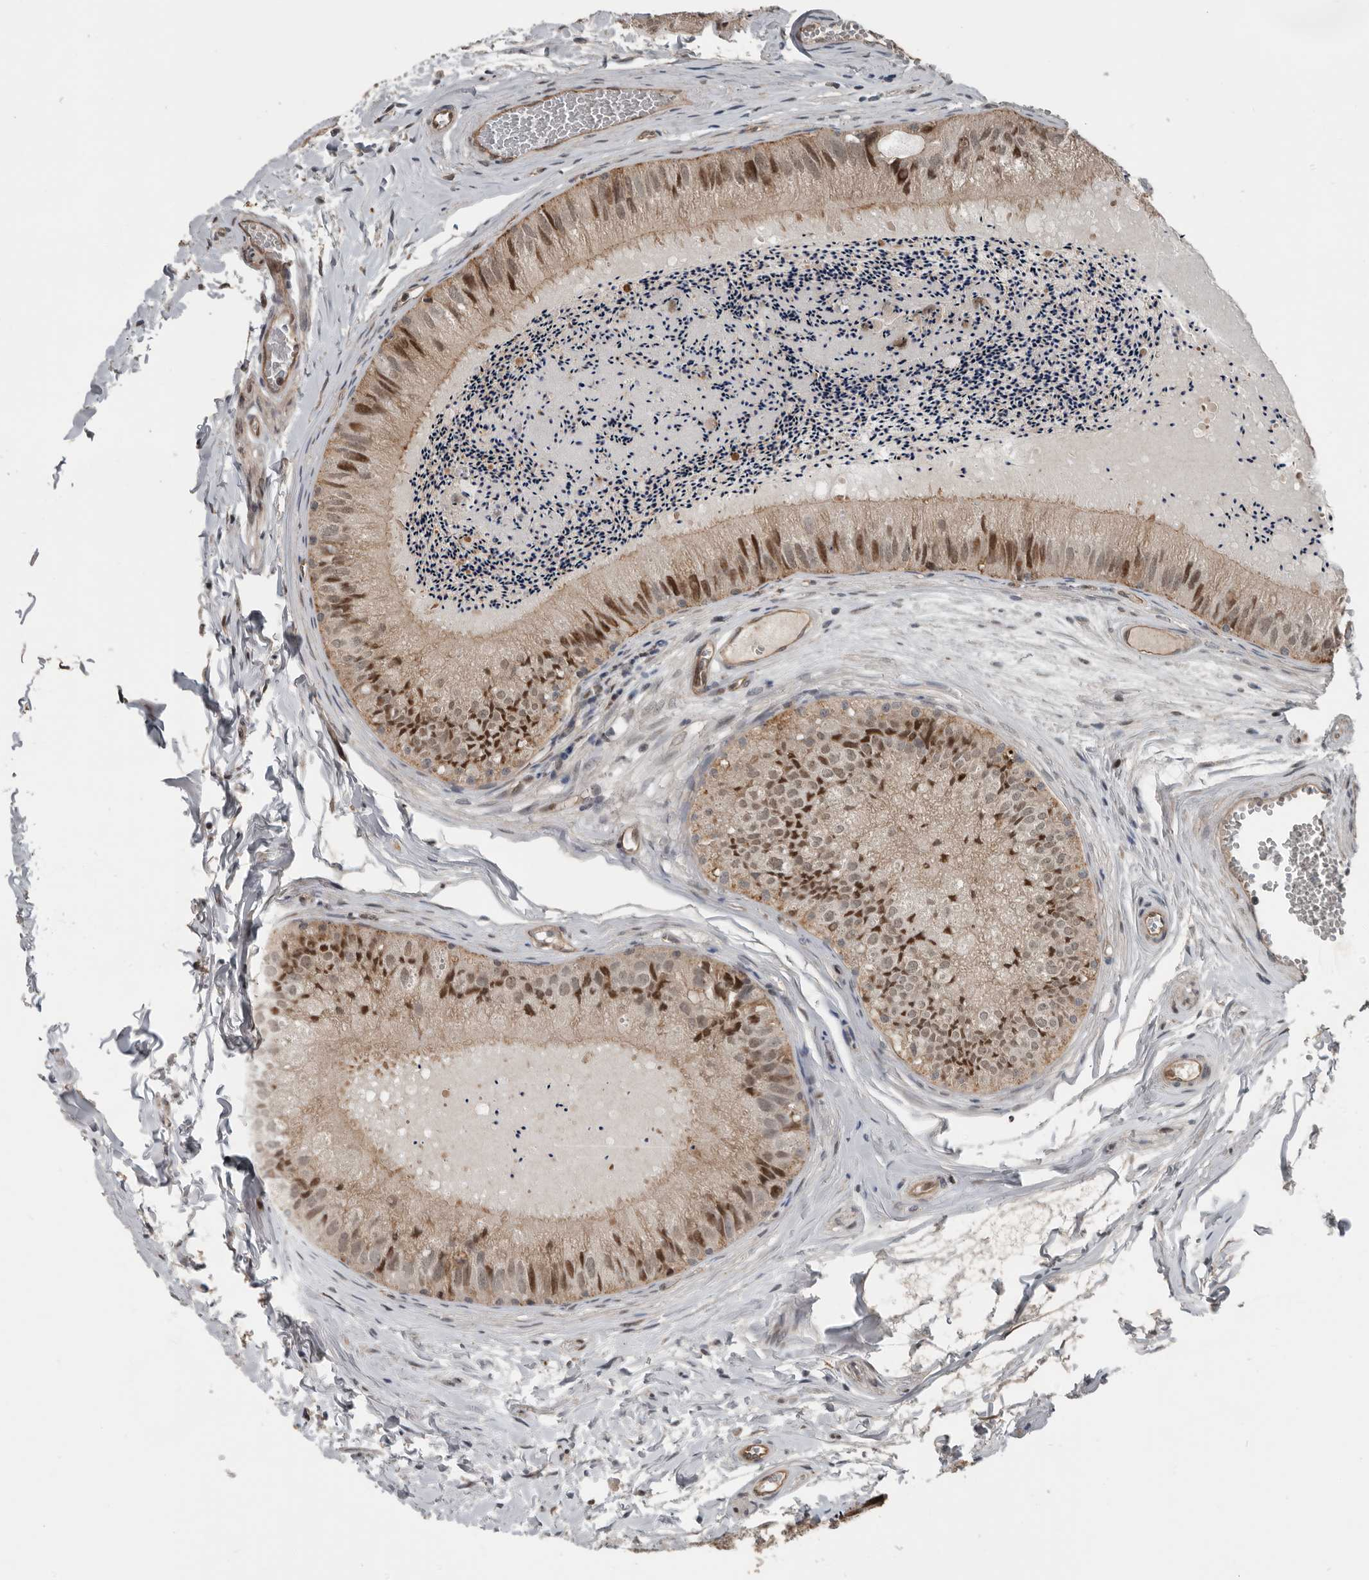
{"staining": {"intensity": "moderate", "quantity": ">75%", "location": "cytoplasmic/membranous,nuclear"}, "tissue": "epididymis", "cell_type": "Glandular cells", "image_type": "normal", "snomed": [{"axis": "morphology", "description": "Normal tissue, NOS"}, {"axis": "topography", "description": "Epididymis"}], "caption": "Moderate cytoplasmic/membranous,nuclear protein positivity is appreciated in about >75% of glandular cells in epididymis.", "gene": "YOD1", "patient": {"sex": "male", "age": 31}}